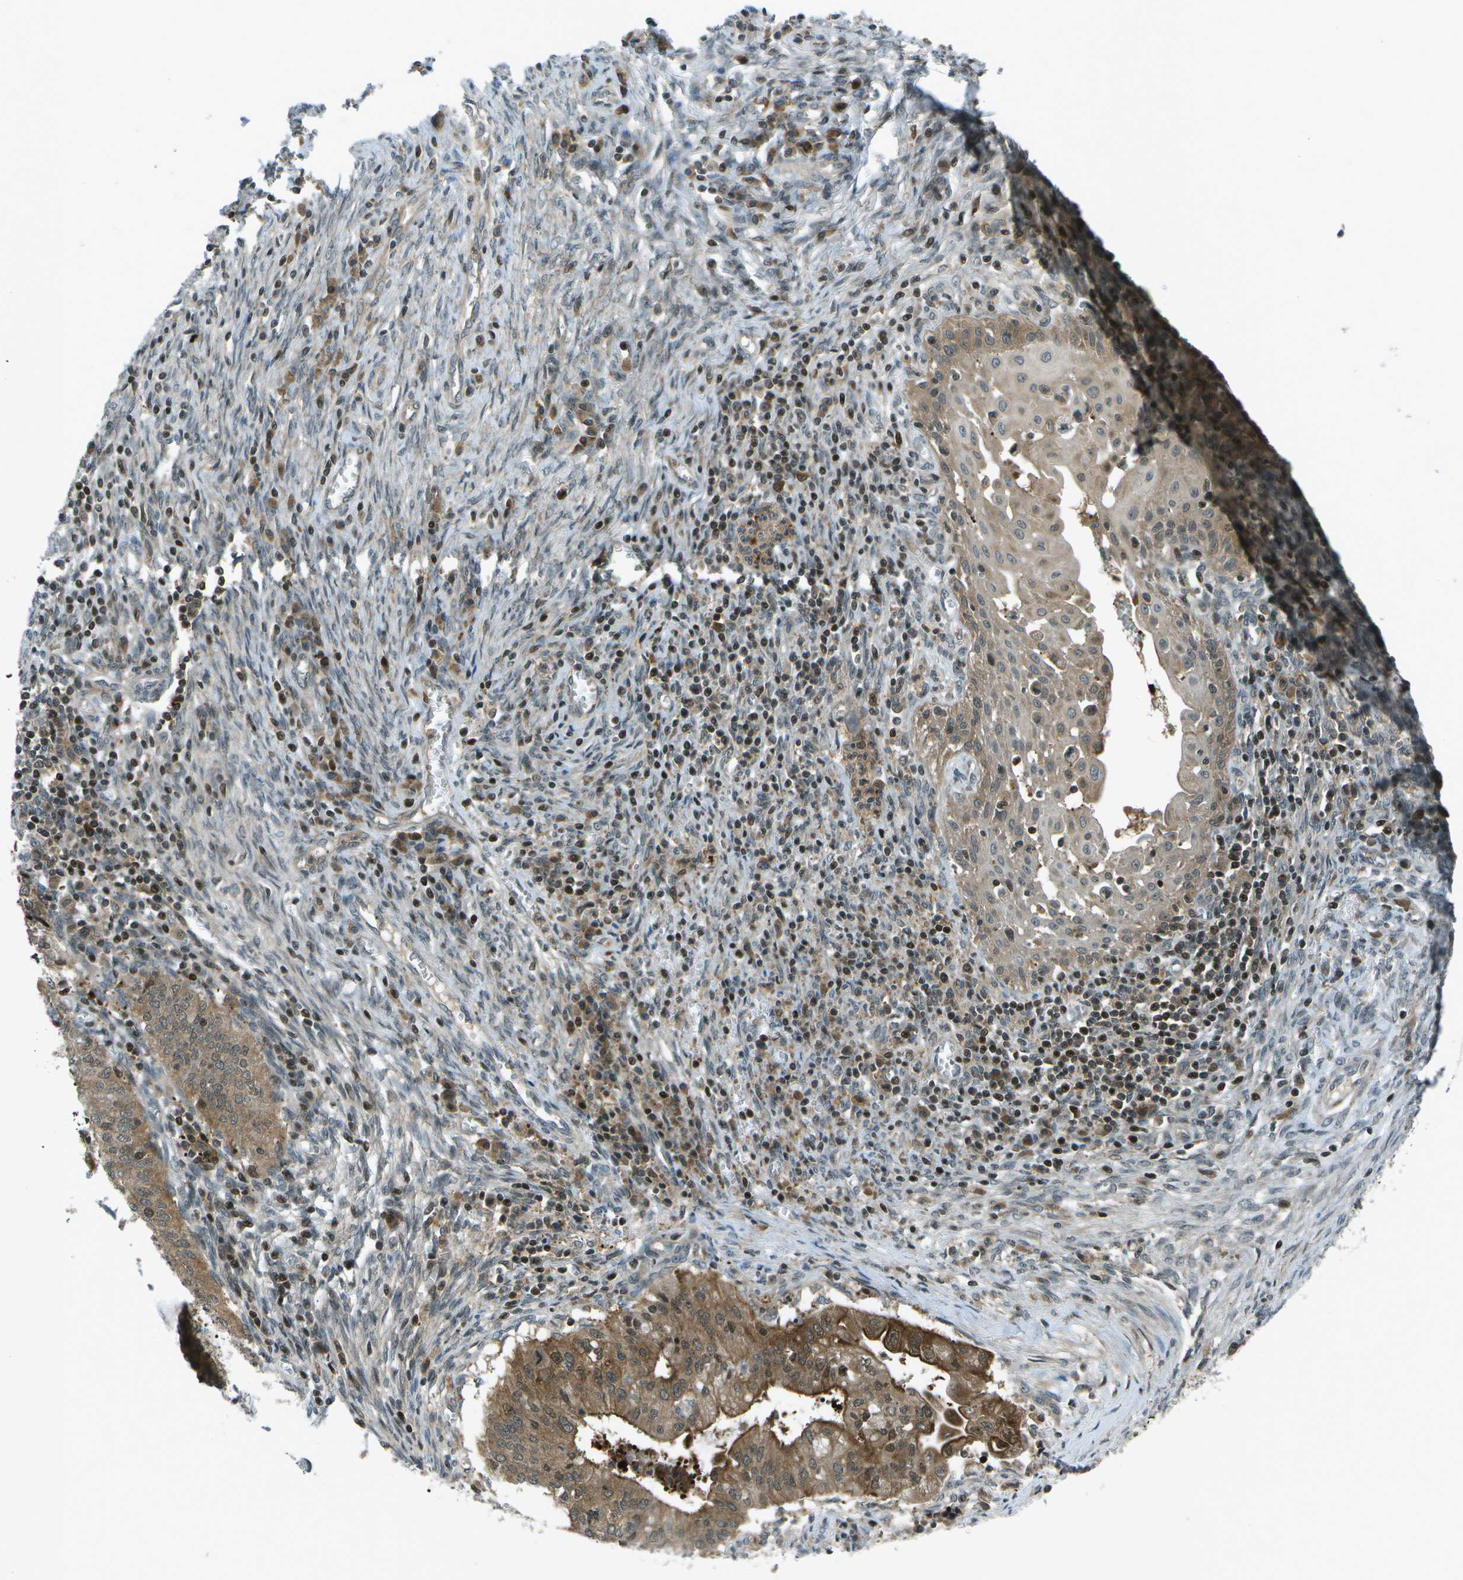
{"staining": {"intensity": "moderate", "quantity": ">75%", "location": "cytoplasmic/membranous"}, "tissue": "cervical cancer", "cell_type": "Tumor cells", "image_type": "cancer", "snomed": [{"axis": "morphology", "description": "Adenocarcinoma, NOS"}, {"axis": "topography", "description": "Cervix"}], "caption": "IHC (DAB (3,3'-diaminobenzidine)) staining of human adenocarcinoma (cervical) exhibits moderate cytoplasmic/membranous protein expression in about >75% of tumor cells.", "gene": "TMEM19", "patient": {"sex": "female", "age": 44}}